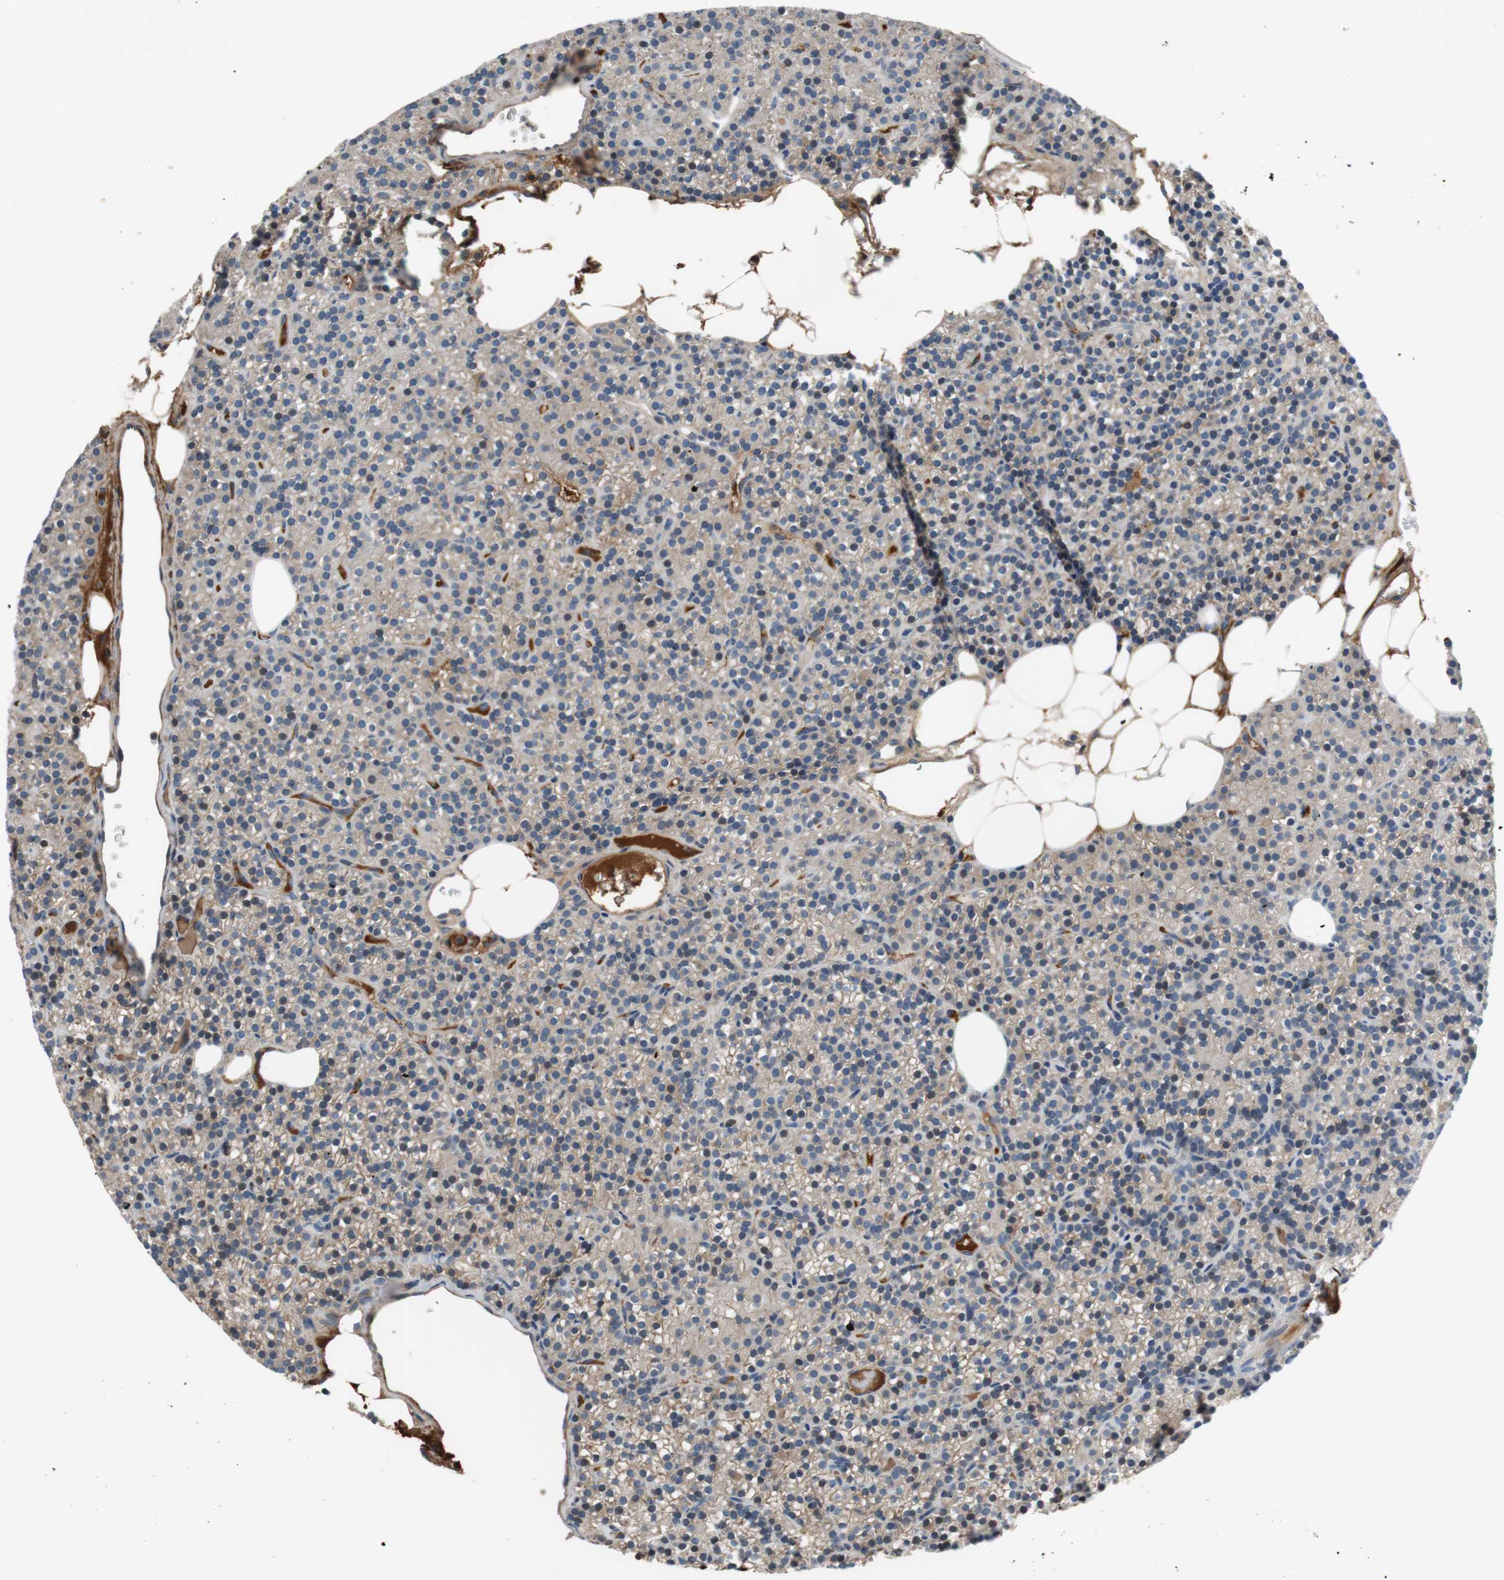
{"staining": {"intensity": "weak", "quantity": "25%-75%", "location": "cytoplasmic/membranous"}, "tissue": "parathyroid gland", "cell_type": "Glandular cells", "image_type": "normal", "snomed": [{"axis": "morphology", "description": "Normal tissue, NOS"}, {"axis": "morphology", "description": "Hyperplasia, NOS"}, {"axis": "topography", "description": "Parathyroid gland"}], "caption": "Immunohistochemistry staining of unremarkable parathyroid gland, which shows low levels of weak cytoplasmic/membranous staining in about 25%-75% of glandular cells indicating weak cytoplasmic/membranous protein staining. The staining was performed using DAB (3,3'-diaminobenzidine) (brown) for protein detection and nuclei were counterstained in hematoxylin (blue).", "gene": "C4A", "patient": {"sex": "male", "age": 44}}